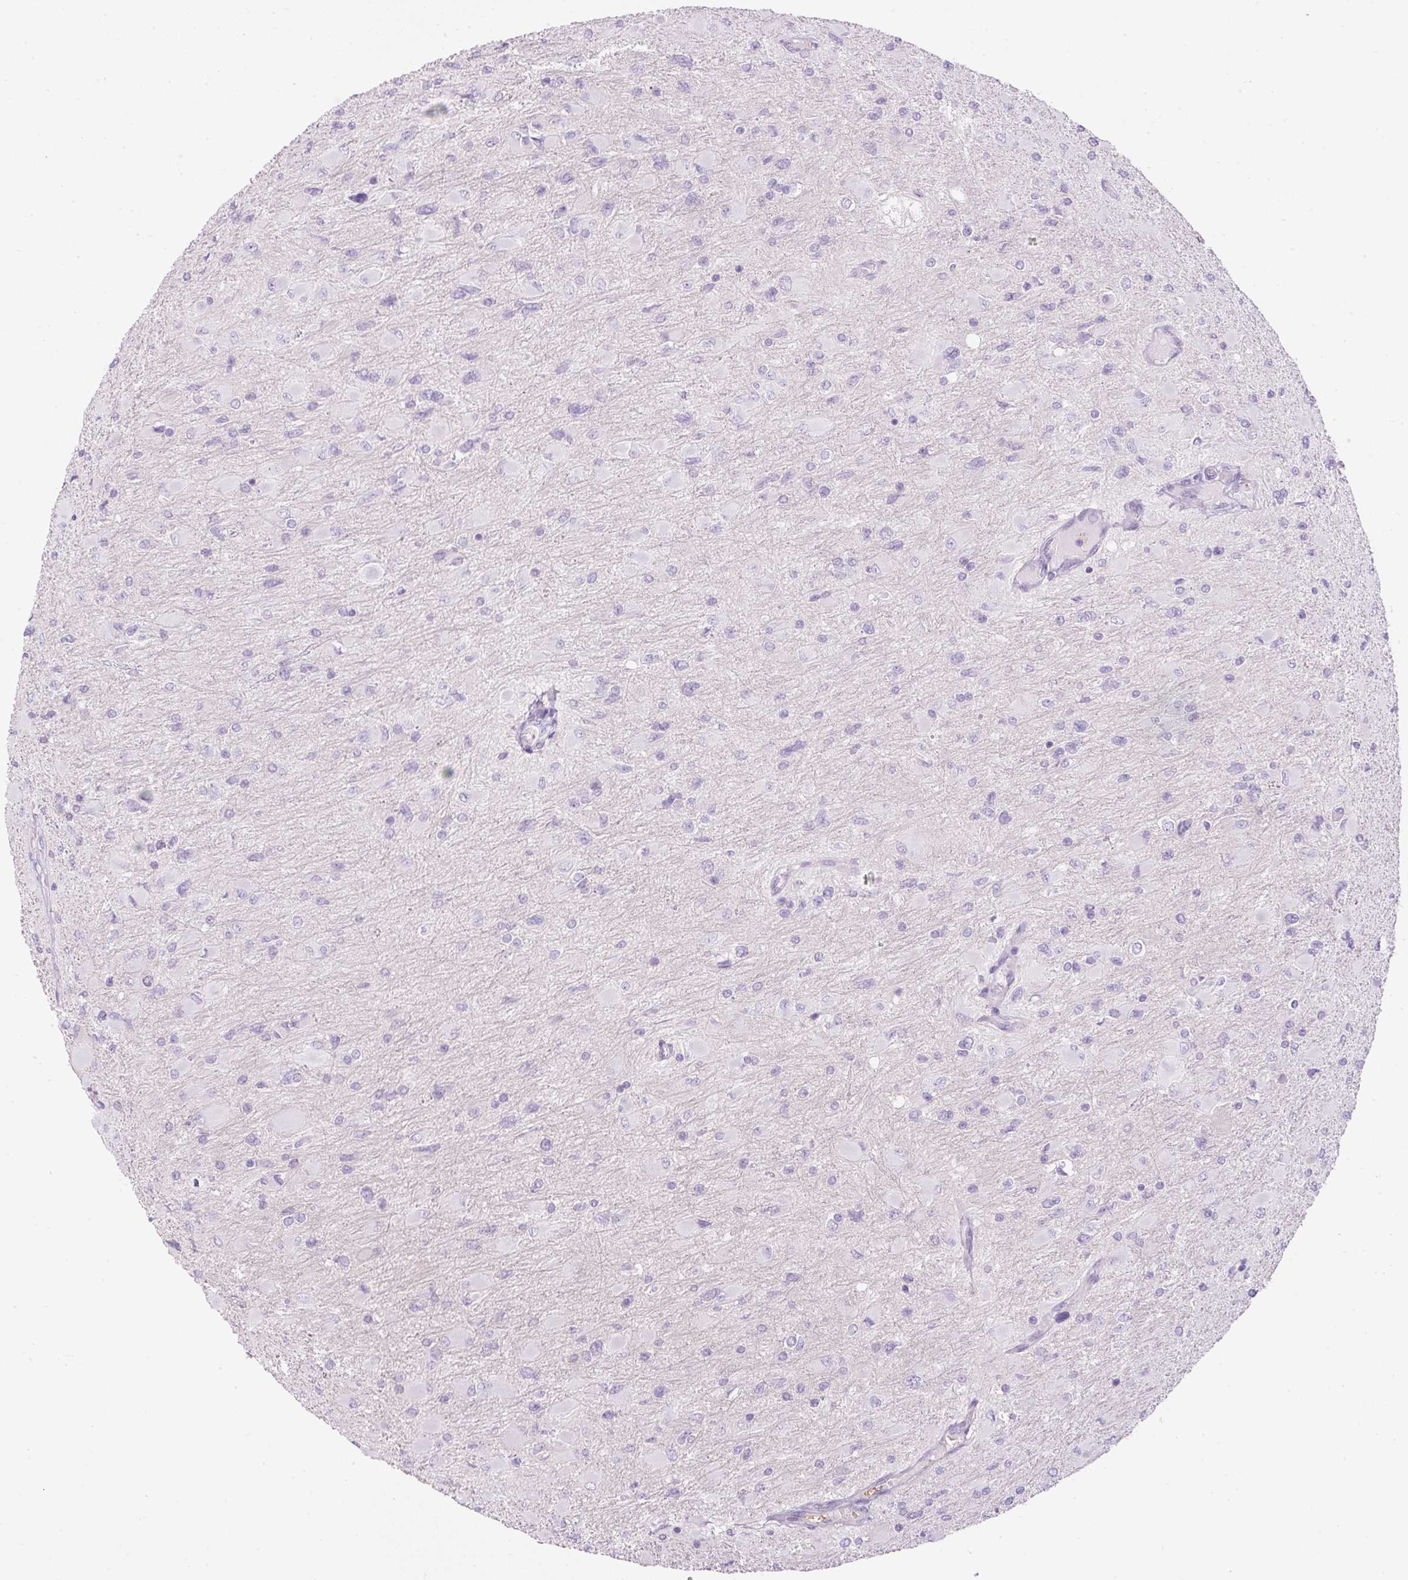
{"staining": {"intensity": "negative", "quantity": "none", "location": "none"}, "tissue": "glioma", "cell_type": "Tumor cells", "image_type": "cancer", "snomed": [{"axis": "morphology", "description": "Glioma, malignant, High grade"}, {"axis": "topography", "description": "Cerebral cortex"}], "caption": "There is no significant expression in tumor cells of glioma.", "gene": "APOA1", "patient": {"sex": "female", "age": 36}}